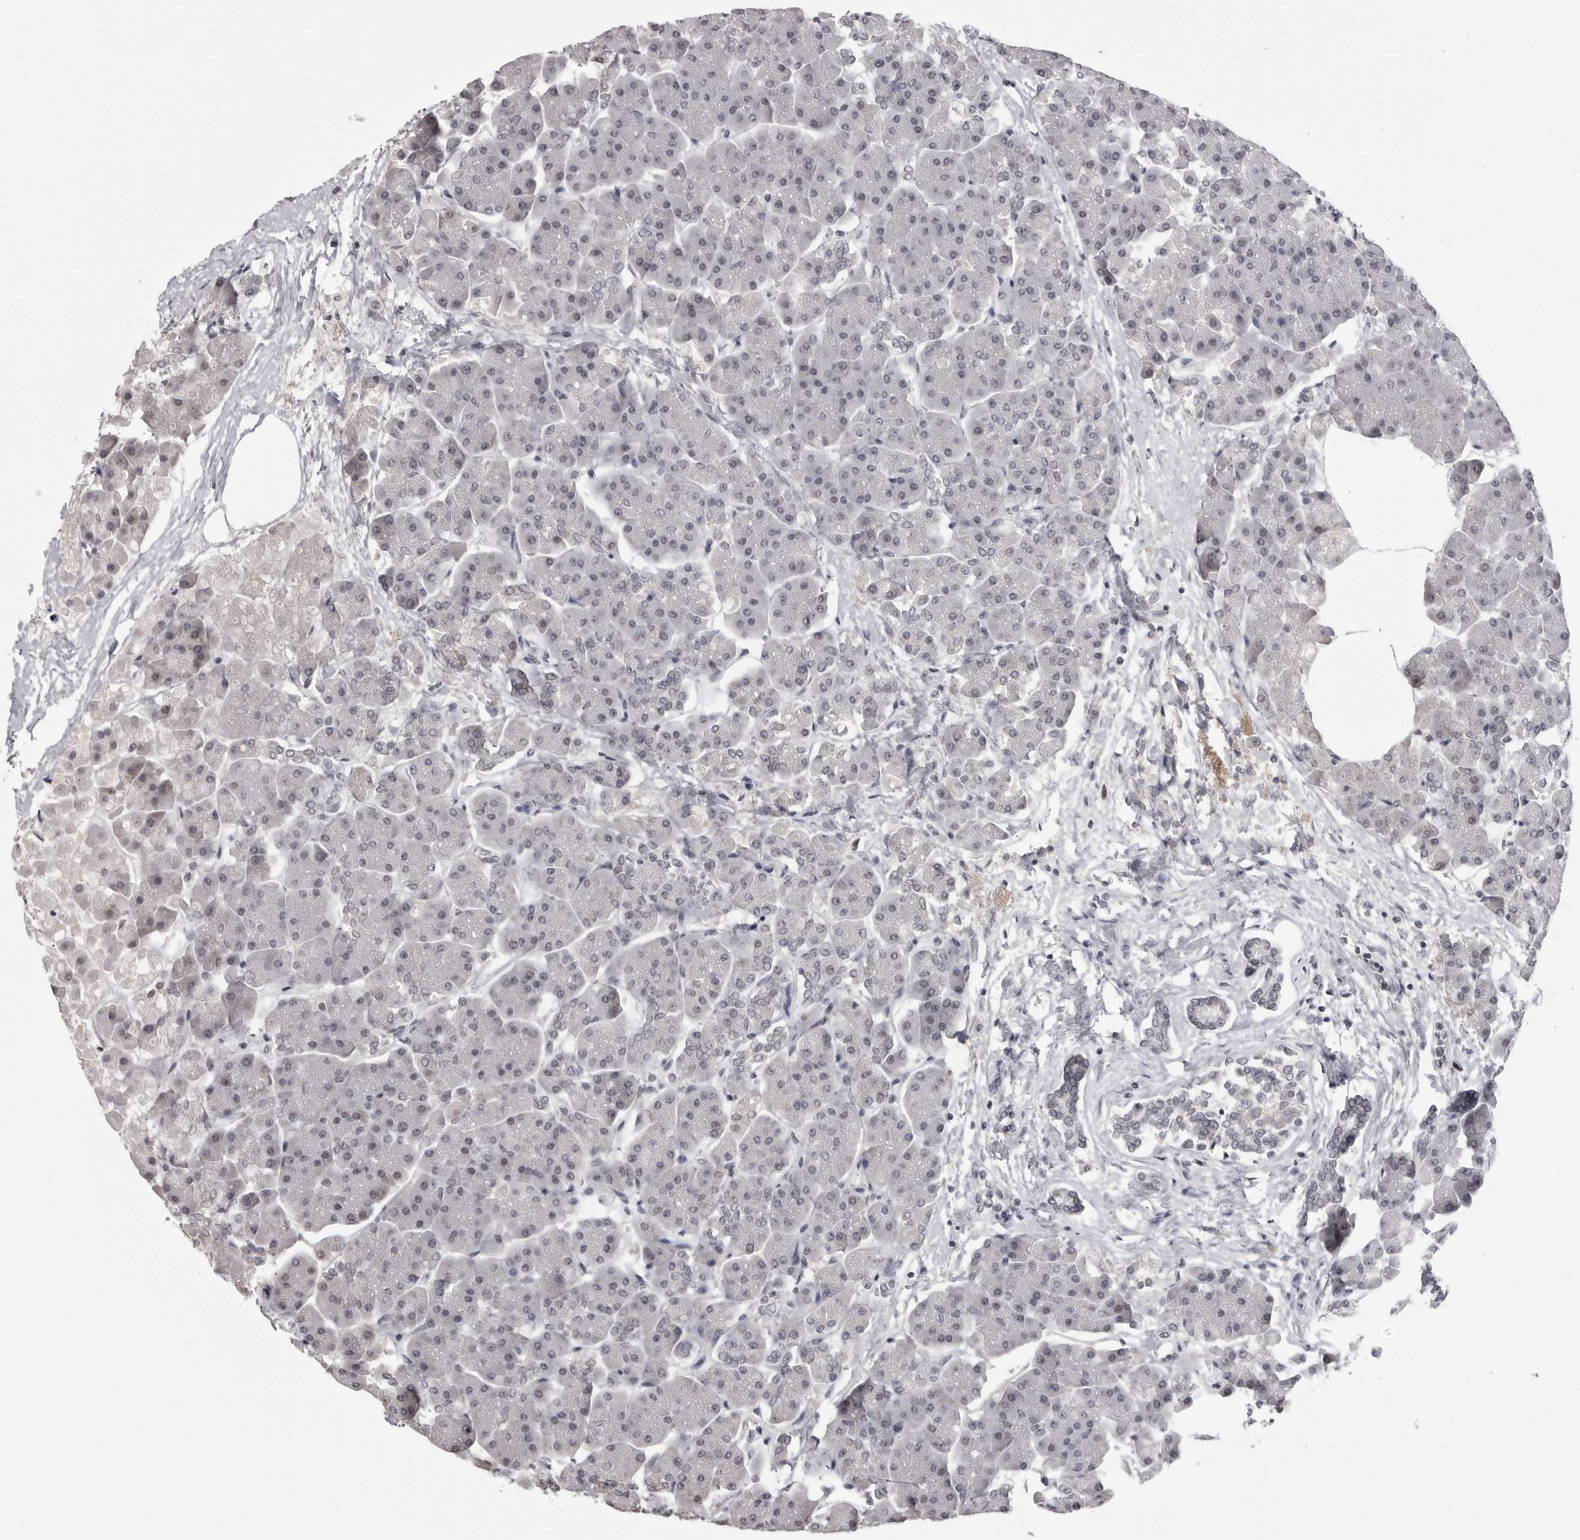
{"staining": {"intensity": "negative", "quantity": "none", "location": "none"}, "tissue": "pancreas", "cell_type": "Exocrine glandular cells", "image_type": "normal", "snomed": [{"axis": "morphology", "description": "Normal tissue, NOS"}, {"axis": "topography", "description": "Pancreas"}], "caption": "IHC of normal pancreas exhibits no positivity in exocrine glandular cells.", "gene": "GPN2", "patient": {"sex": "female", "age": 70}}